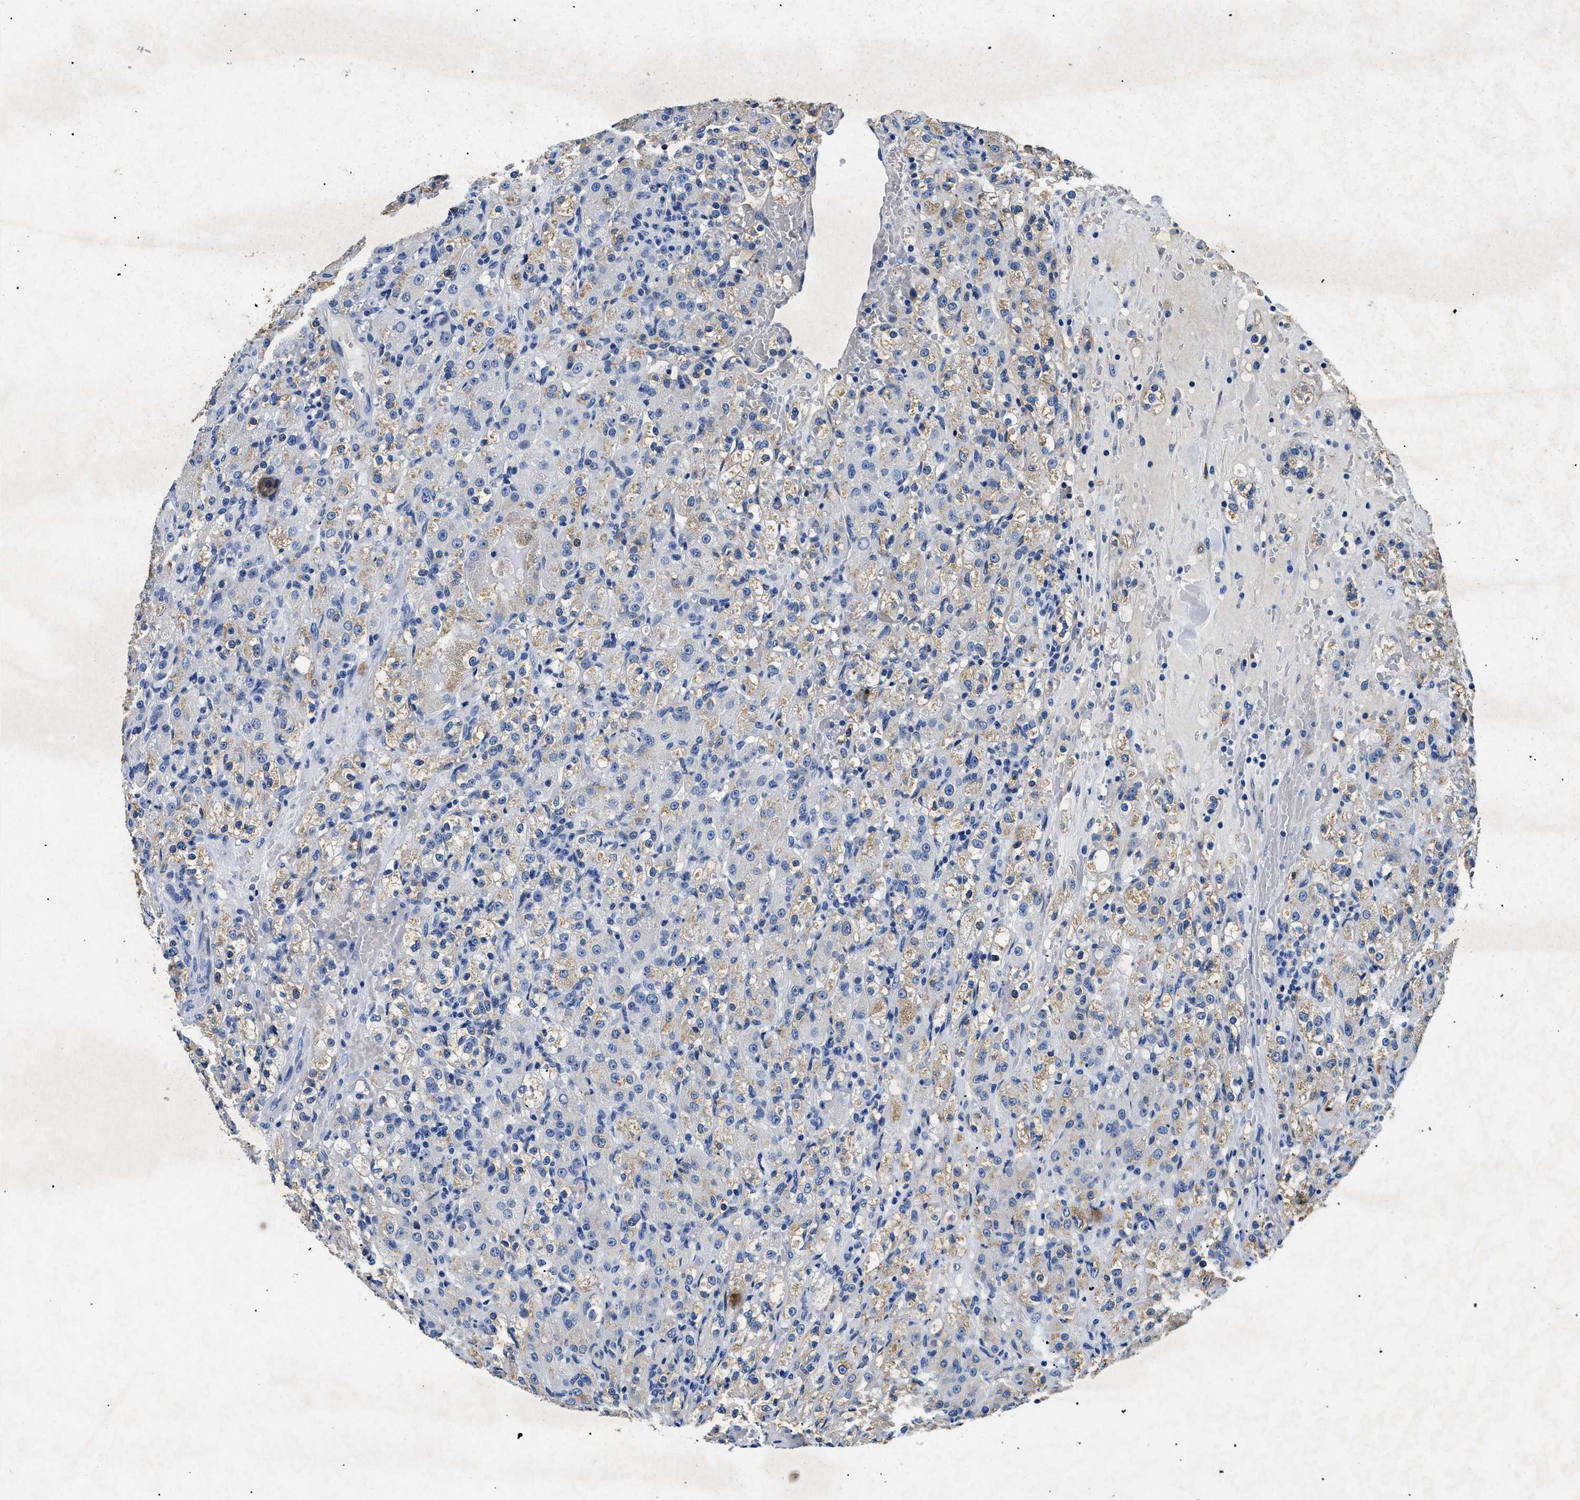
{"staining": {"intensity": "moderate", "quantity": "25%-75%", "location": "cytoplasmic/membranous"}, "tissue": "renal cancer", "cell_type": "Tumor cells", "image_type": "cancer", "snomed": [{"axis": "morphology", "description": "Normal tissue, NOS"}, {"axis": "morphology", "description": "Adenocarcinoma, NOS"}, {"axis": "topography", "description": "Kidney"}], "caption": "Protein expression by immunohistochemistry reveals moderate cytoplasmic/membranous expression in approximately 25%-75% of tumor cells in renal cancer.", "gene": "LAMA3", "patient": {"sex": "male", "age": 61}}